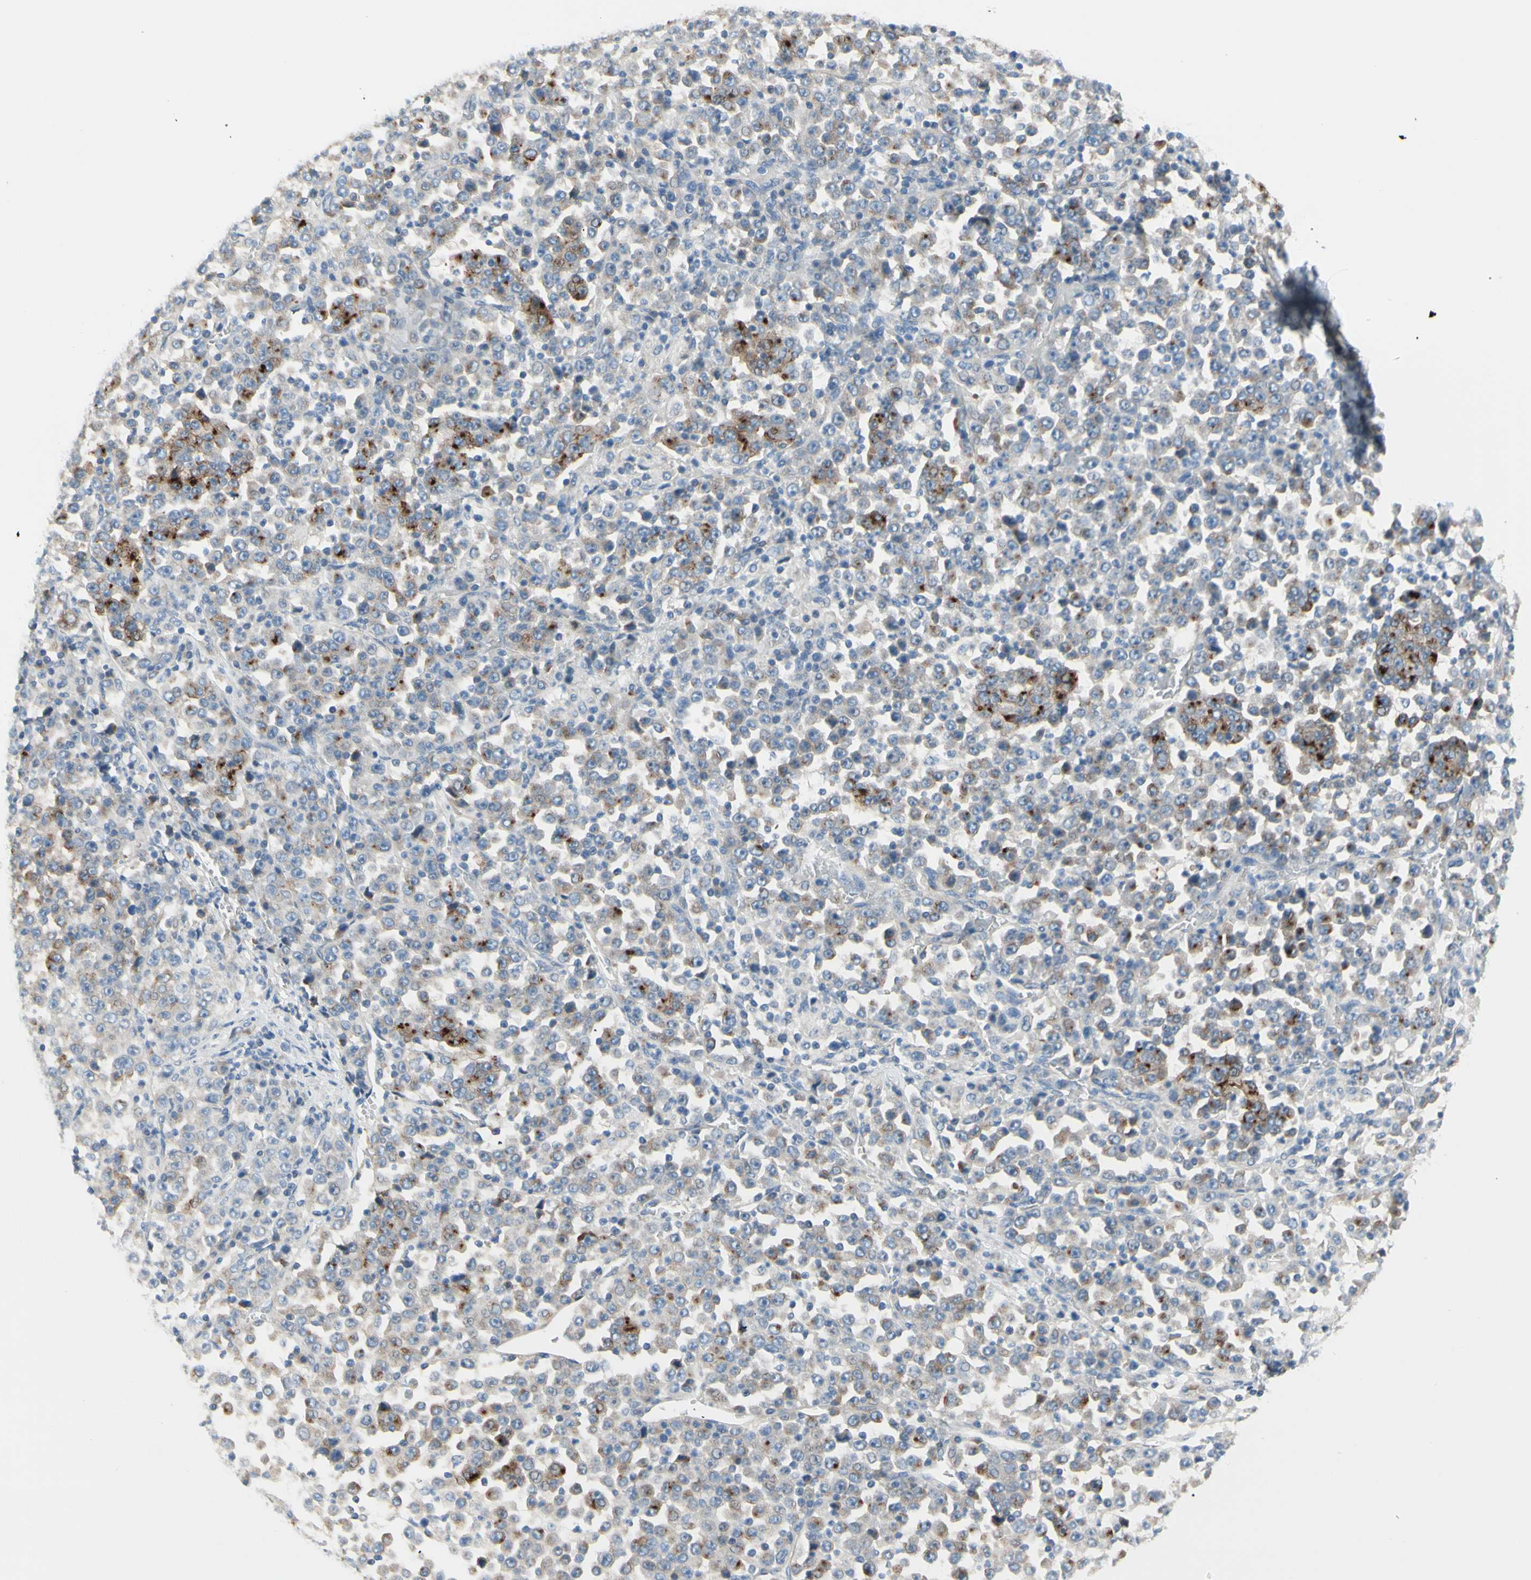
{"staining": {"intensity": "weak", "quantity": ">75%", "location": "cytoplasmic/membranous"}, "tissue": "stomach cancer", "cell_type": "Tumor cells", "image_type": "cancer", "snomed": [{"axis": "morphology", "description": "Normal tissue, NOS"}, {"axis": "morphology", "description": "Adenocarcinoma, NOS"}, {"axis": "topography", "description": "Stomach, upper"}, {"axis": "topography", "description": "Stomach"}], "caption": "Protein analysis of adenocarcinoma (stomach) tissue reveals weak cytoplasmic/membranous expression in approximately >75% of tumor cells. The protein of interest is shown in brown color, while the nuclei are stained blue.", "gene": "MUC1", "patient": {"sex": "male", "age": 59}}